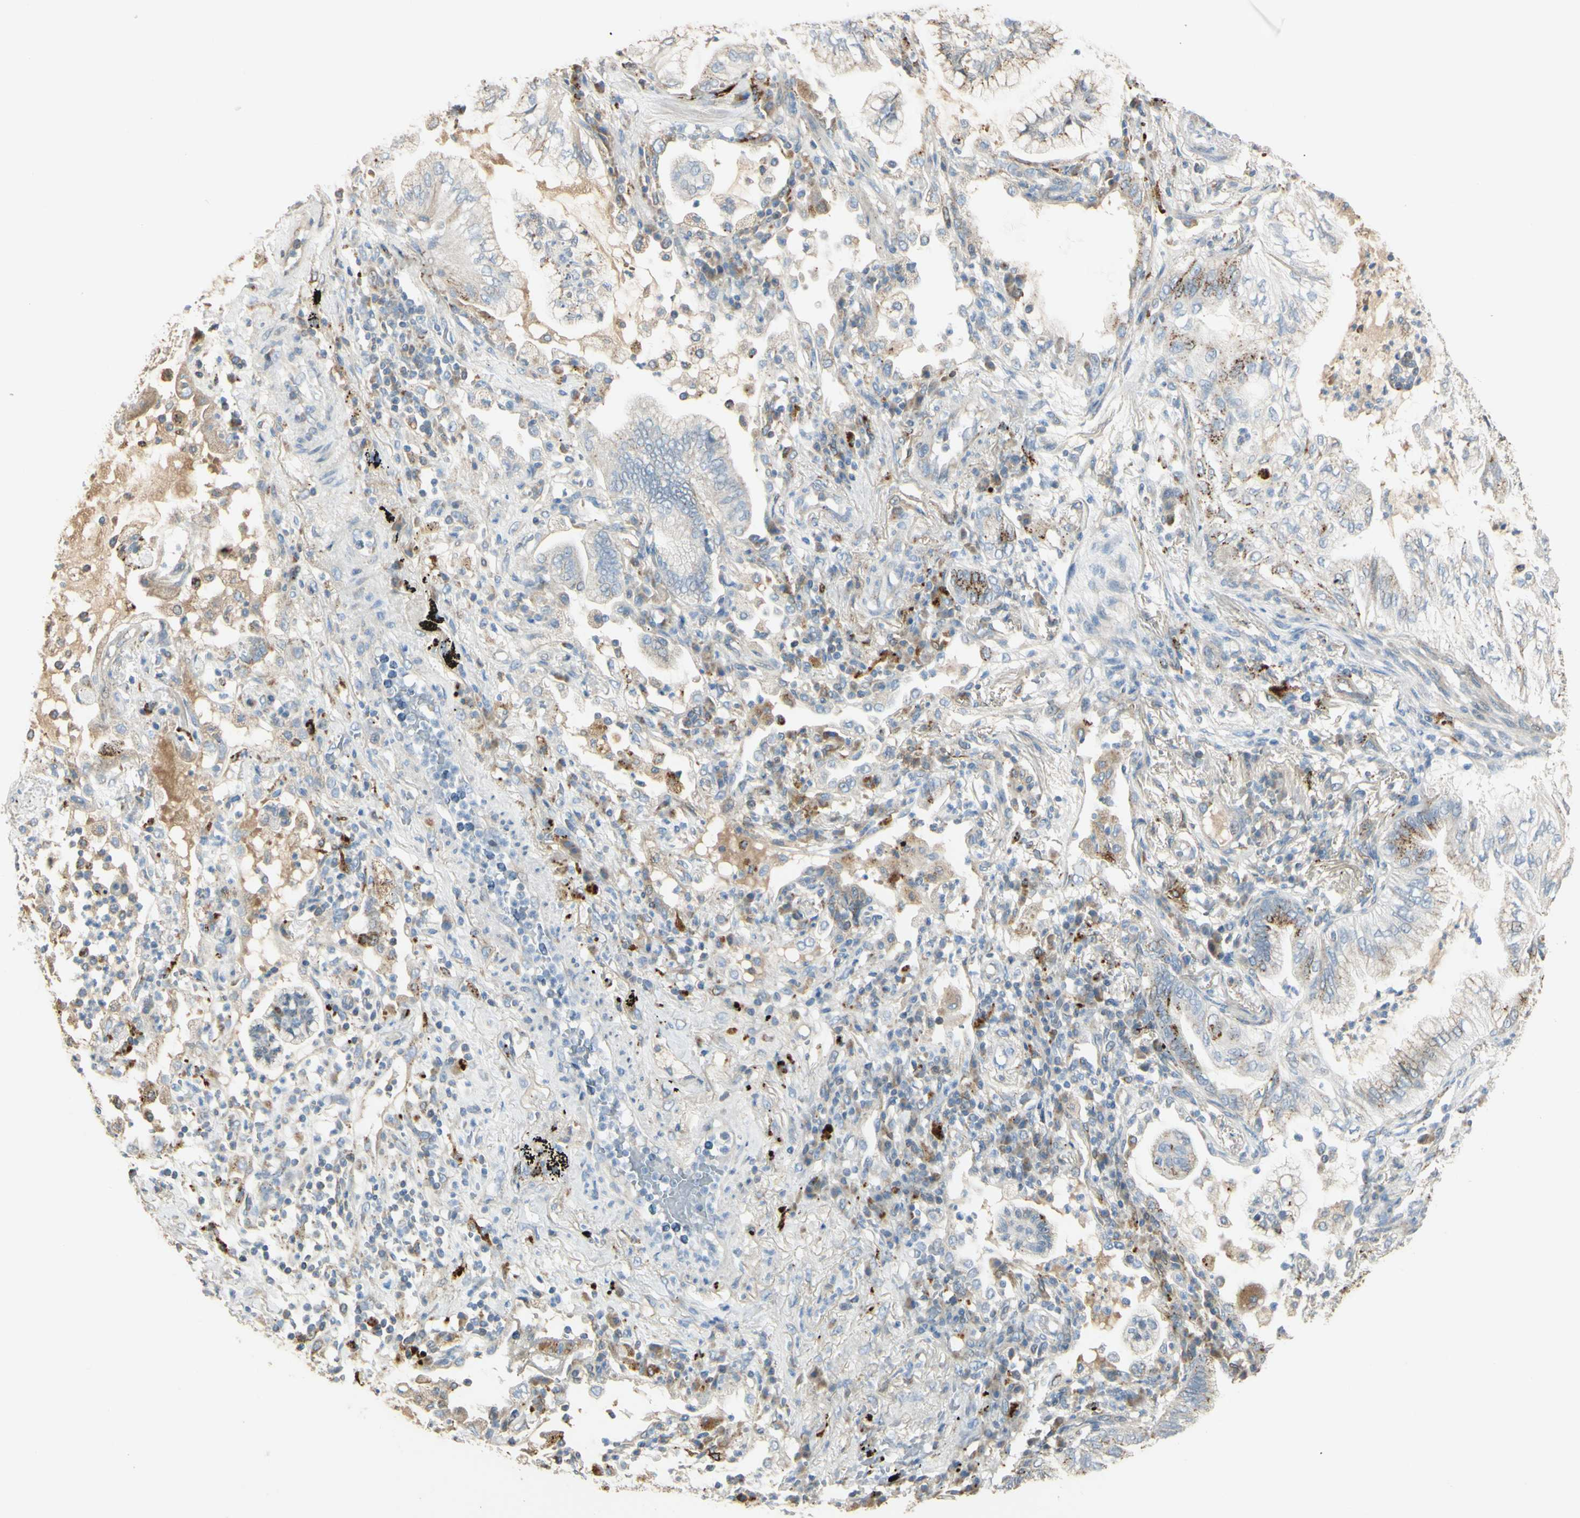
{"staining": {"intensity": "weak", "quantity": ">75%", "location": "cytoplasmic/membranous"}, "tissue": "lung cancer", "cell_type": "Tumor cells", "image_type": "cancer", "snomed": [{"axis": "morphology", "description": "Normal tissue, NOS"}, {"axis": "morphology", "description": "Adenocarcinoma, NOS"}, {"axis": "topography", "description": "Bronchus"}, {"axis": "topography", "description": "Lung"}], "caption": "Tumor cells demonstrate low levels of weak cytoplasmic/membranous staining in approximately >75% of cells in lung adenocarcinoma.", "gene": "ANGPTL1", "patient": {"sex": "female", "age": 70}}